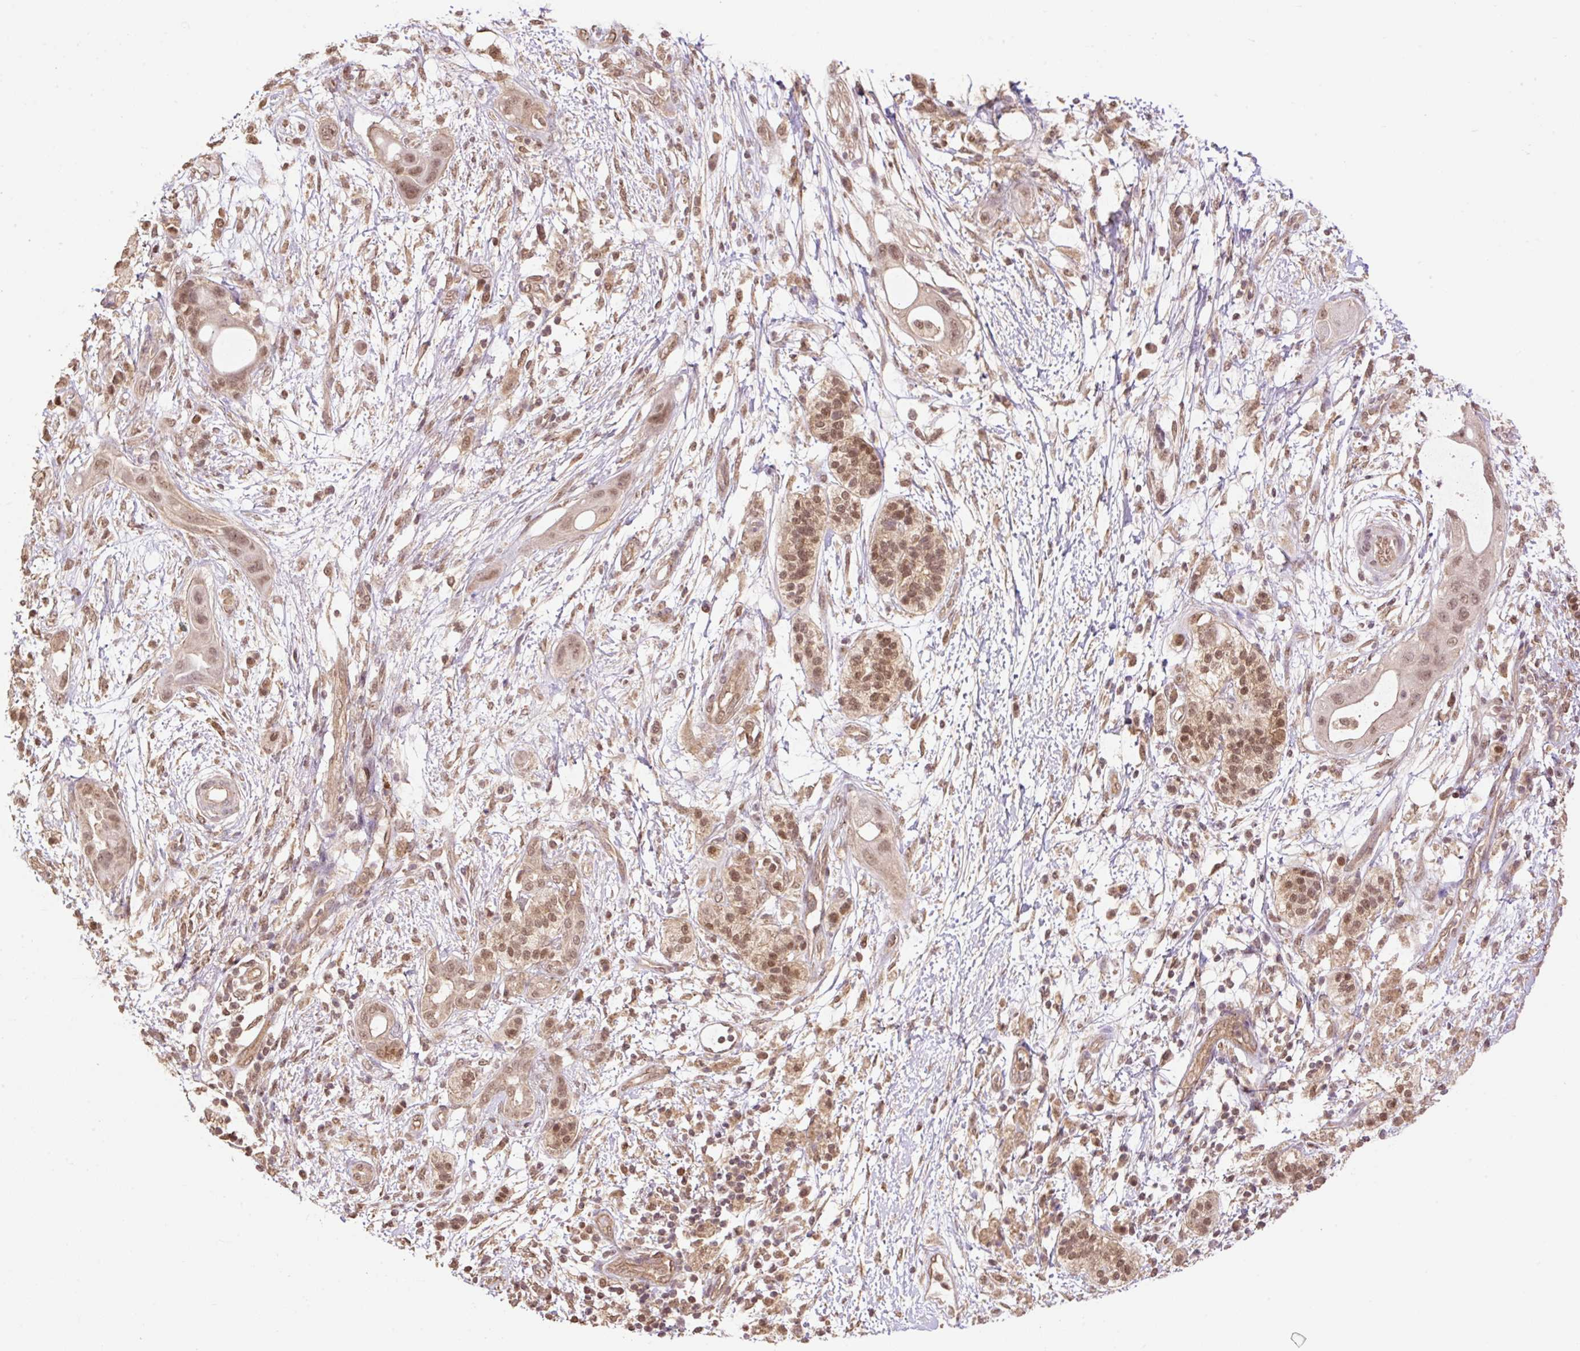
{"staining": {"intensity": "moderate", "quantity": ">75%", "location": "nuclear"}, "tissue": "pancreatic cancer", "cell_type": "Tumor cells", "image_type": "cancer", "snomed": [{"axis": "morphology", "description": "Adenocarcinoma, NOS"}, {"axis": "topography", "description": "Pancreas"}], "caption": "Protein staining by immunohistochemistry exhibits moderate nuclear expression in approximately >75% of tumor cells in pancreatic adenocarcinoma.", "gene": "VPS25", "patient": {"sex": "male", "age": 68}}